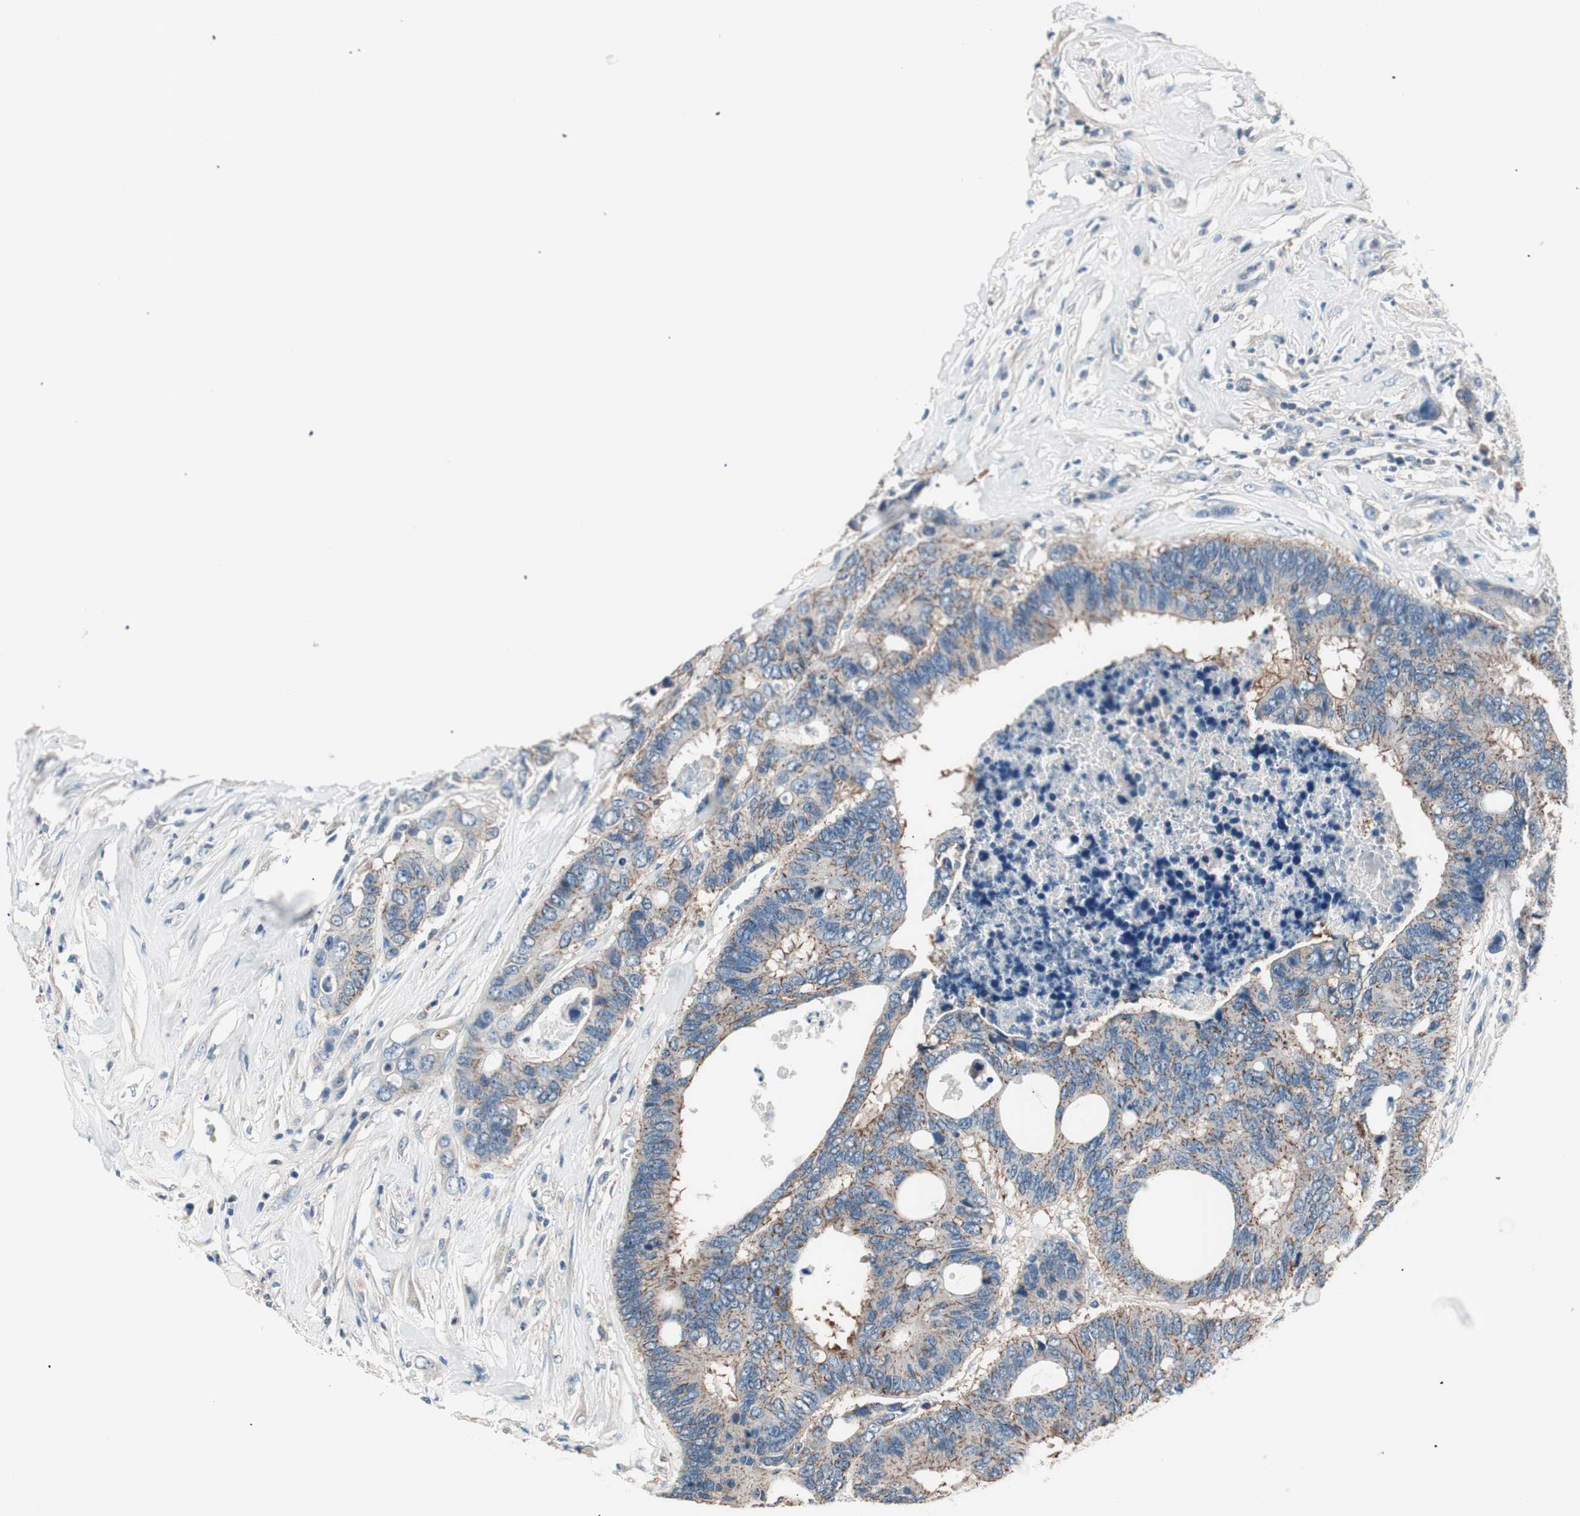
{"staining": {"intensity": "weak", "quantity": "25%-75%", "location": "cytoplasmic/membranous"}, "tissue": "colorectal cancer", "cell_type": "Tumor cells", "image_type": "cancer", "snomed": [{"axis": "morphology", "description": "Adenocarcinoma, NOS"}, {"axis": "topography", "description": "Rectum"}], "caption": "High-magnification brightfield microscopy of adenocarcinoma (colorectal) stained with DAB (3,3'-diaminobenzidine) (brown) and counterstained with hematoxylin (blue). tumor cells exhibit weak cytoplasmic/membranous positivity is appreciated in approximately25%-75% of cells. The staining is performed using DAB (3,3'-diaminobenzidine) brown chromogen to label protein expression. The nuclei are counter-stained blue using hematoxylin.", "gene": "RAD54B", "patient": {"sex": "male", "age": 55}}